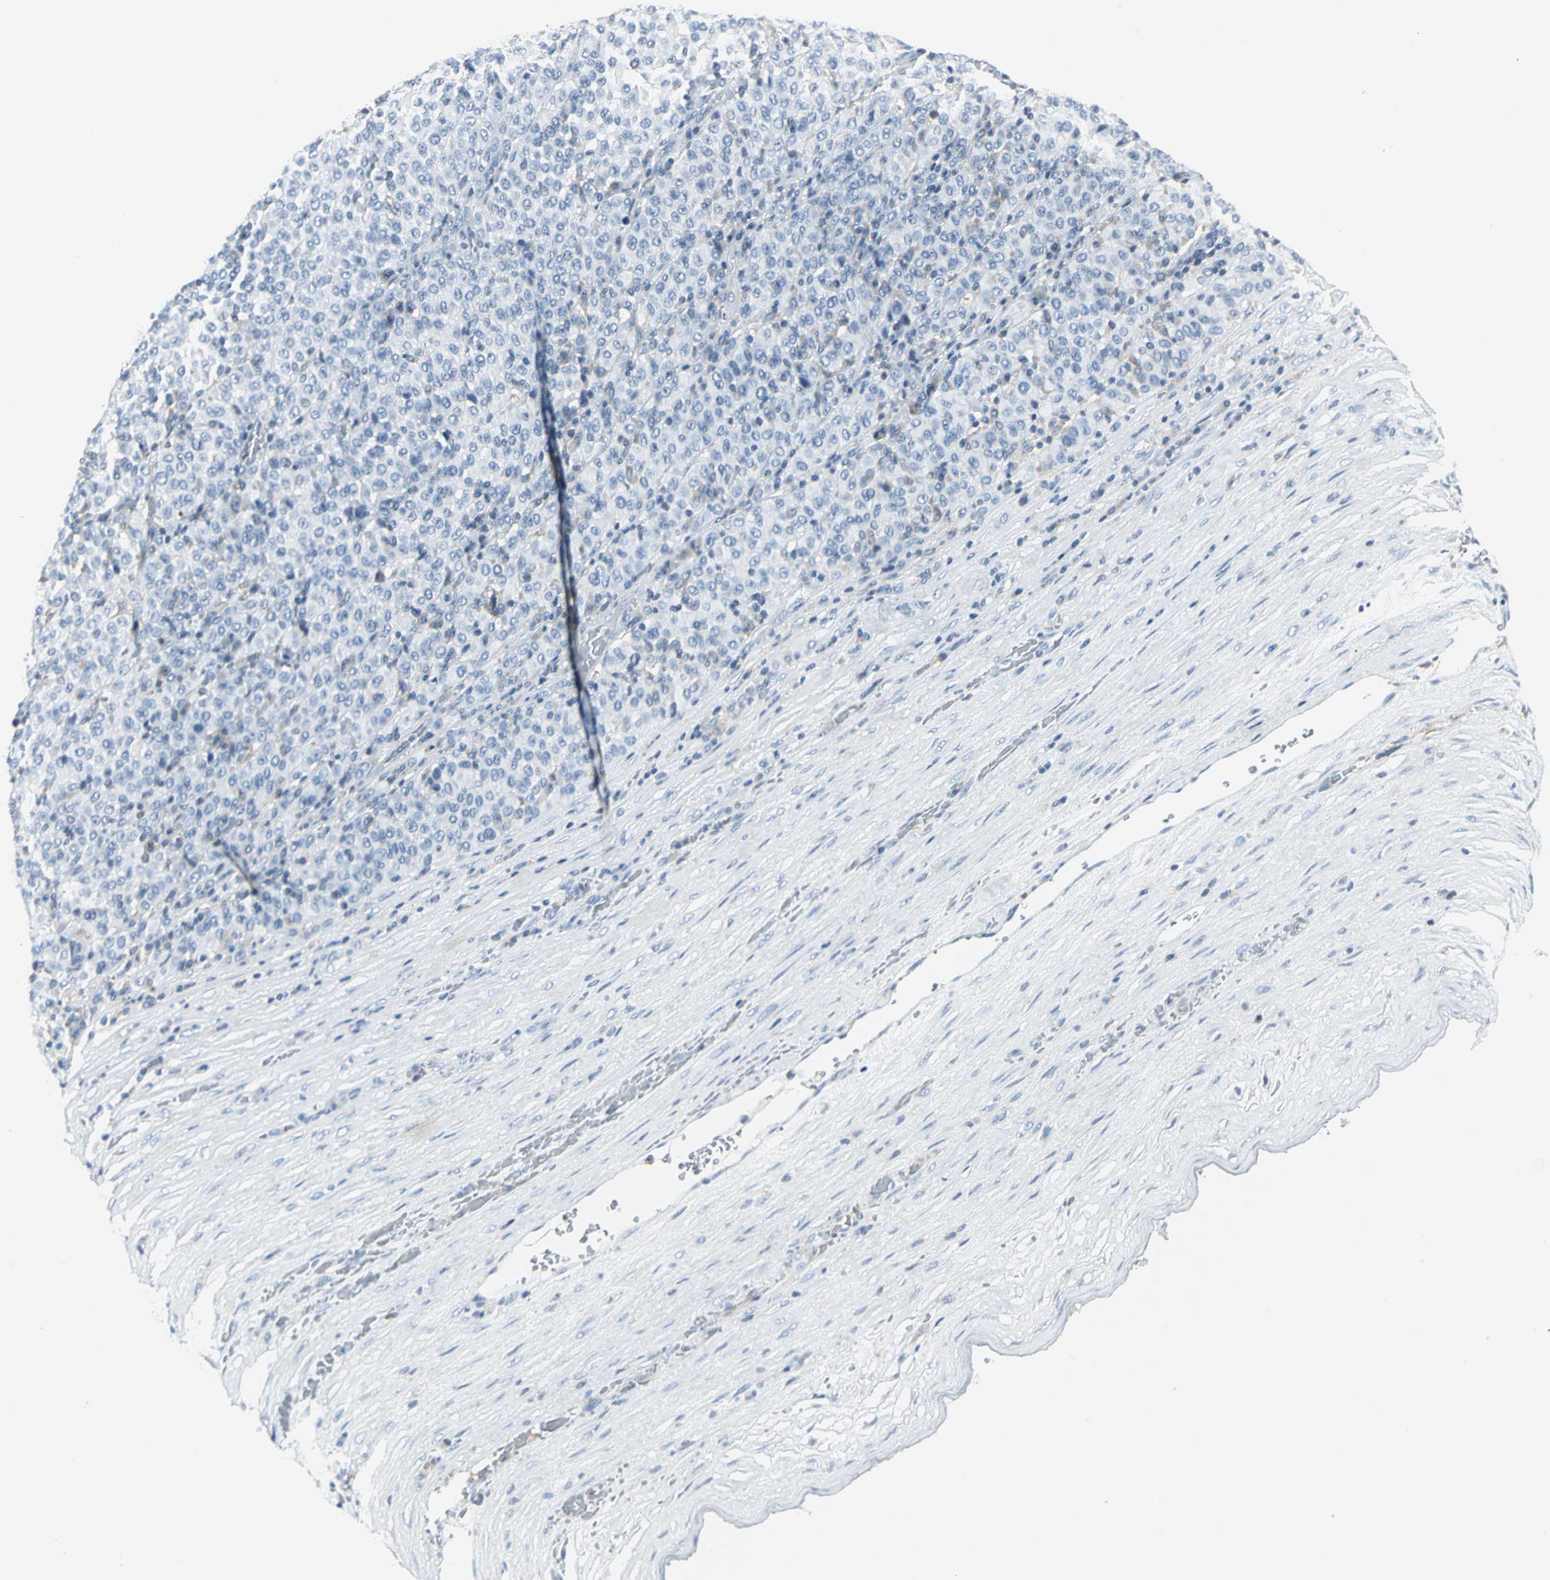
{"staining": {"intensity": "negative", "quantity": "none", "location": "none"}, "tissue": "melanoma", "cell_type": "Tumor cells", "image_type": "cancer", "snomed": [{"axis": "morphology", "description": "Malignant melanoma, Metastatic site"}, {"axis": "topography", "description": "Pancreas"}], "caption": "There is no significant expression in tumor cells of melanoma. (Brightfield microscopy of DAB (3,3'-diaminobenzidine) immunohistochemistry at high magnification).", "gene": "IQGAP2", "patient": {"sex": "female", "age": 30}}